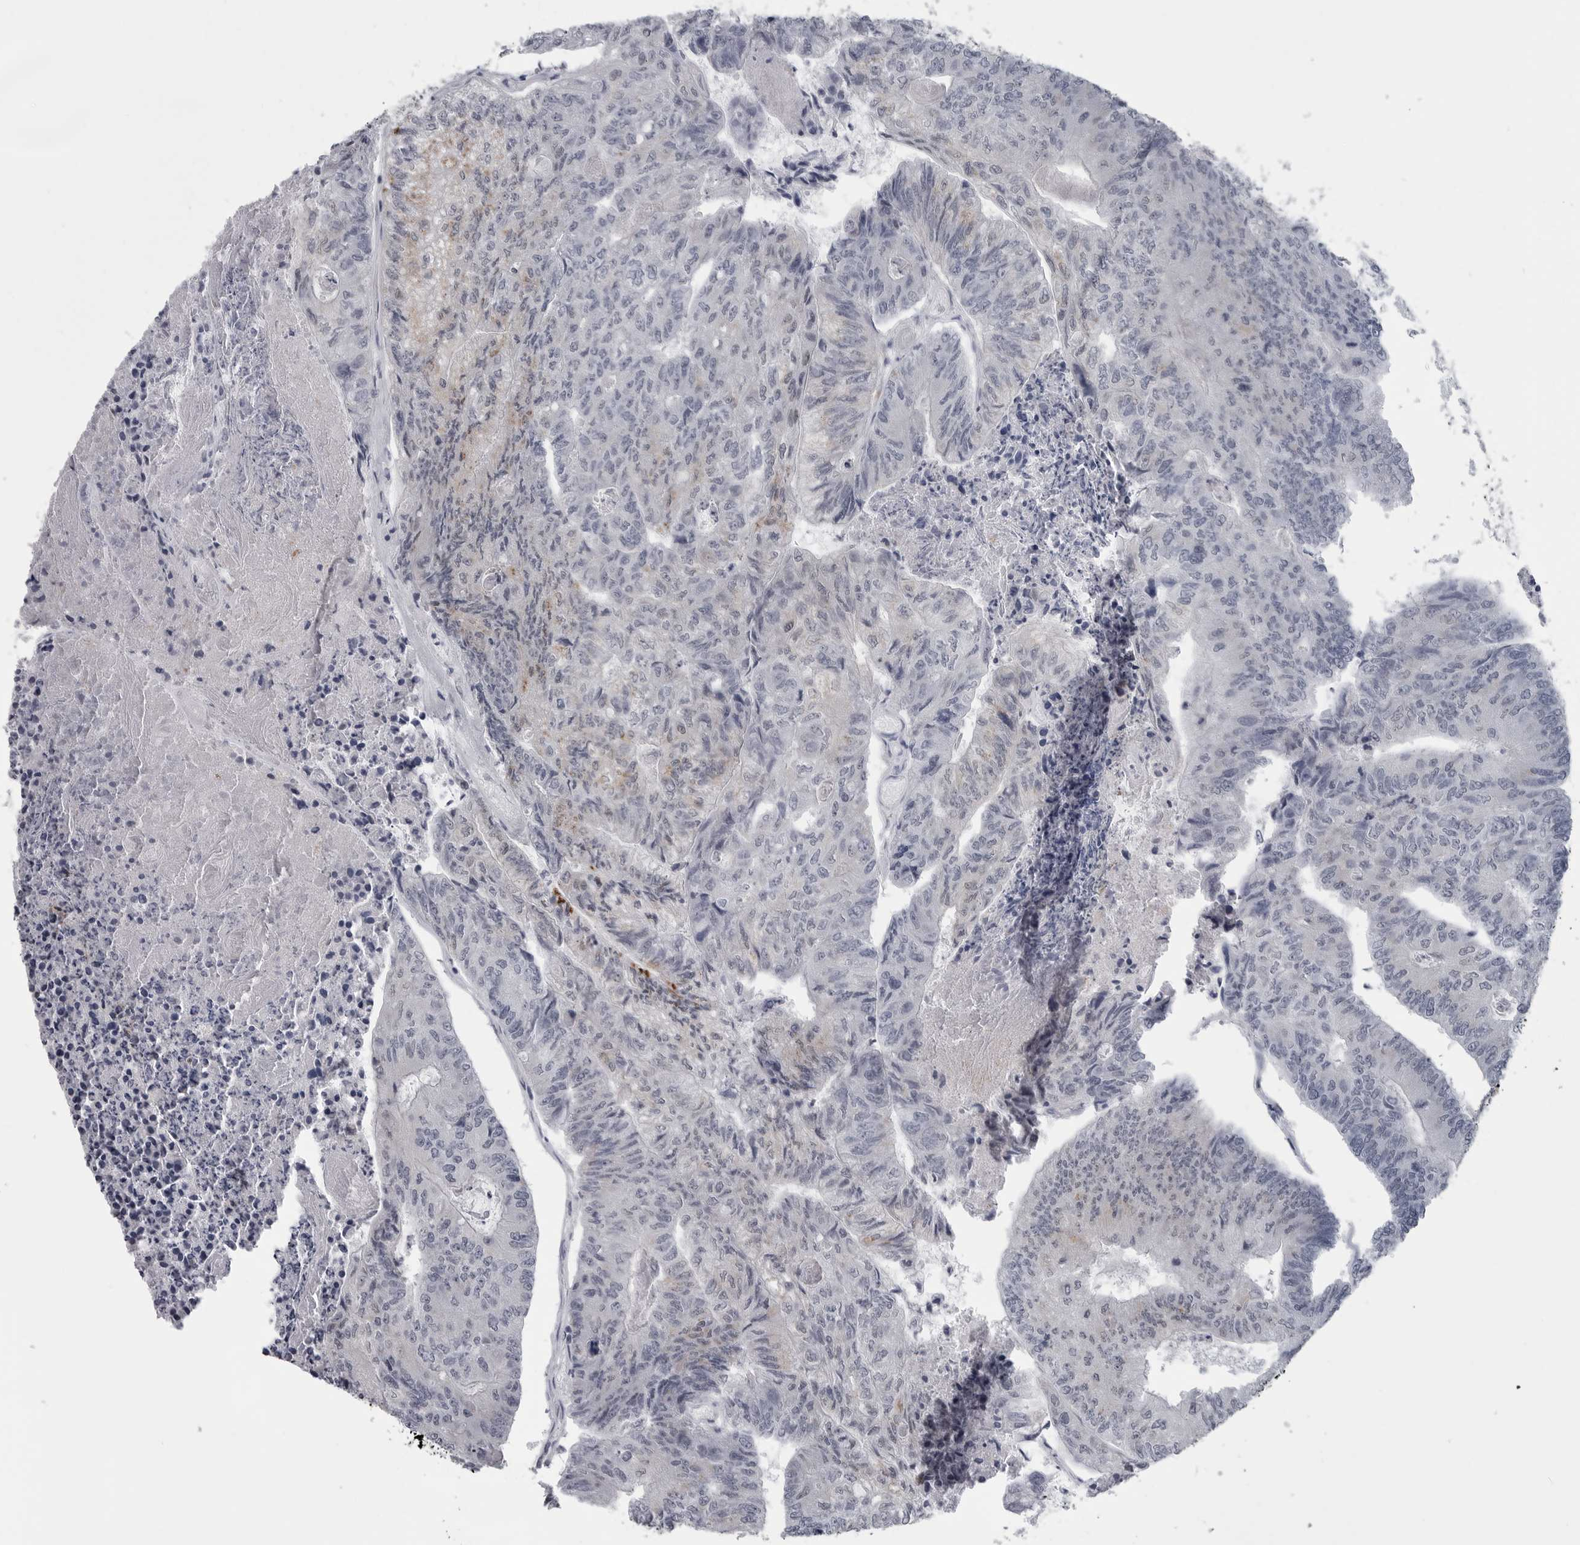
{"staining": {"intensity": "weak", "quantity": "<25%", "location": "cytoplasmic/membranous"}, "tissue": "colorectal cancer", "cell_type": "Tumor cells", "image_type": "cancer", "snomed": [{"axis": "morphology", "description": "Adenocarcinoma, NOS"}, {"axis": "topography", "description": "Rectum"}], "caption": "Immunohistochemistry (IHC) histopathology image of human colorectal cancer stained for a protein (brown), which exhibits no expression in tumor cells. The staining is performed using DAB brown chromogen with nuclei counter-stained in using hematoxylin.", "gene": "MYOC", "patient": {"sex": "male", "age": 84}}